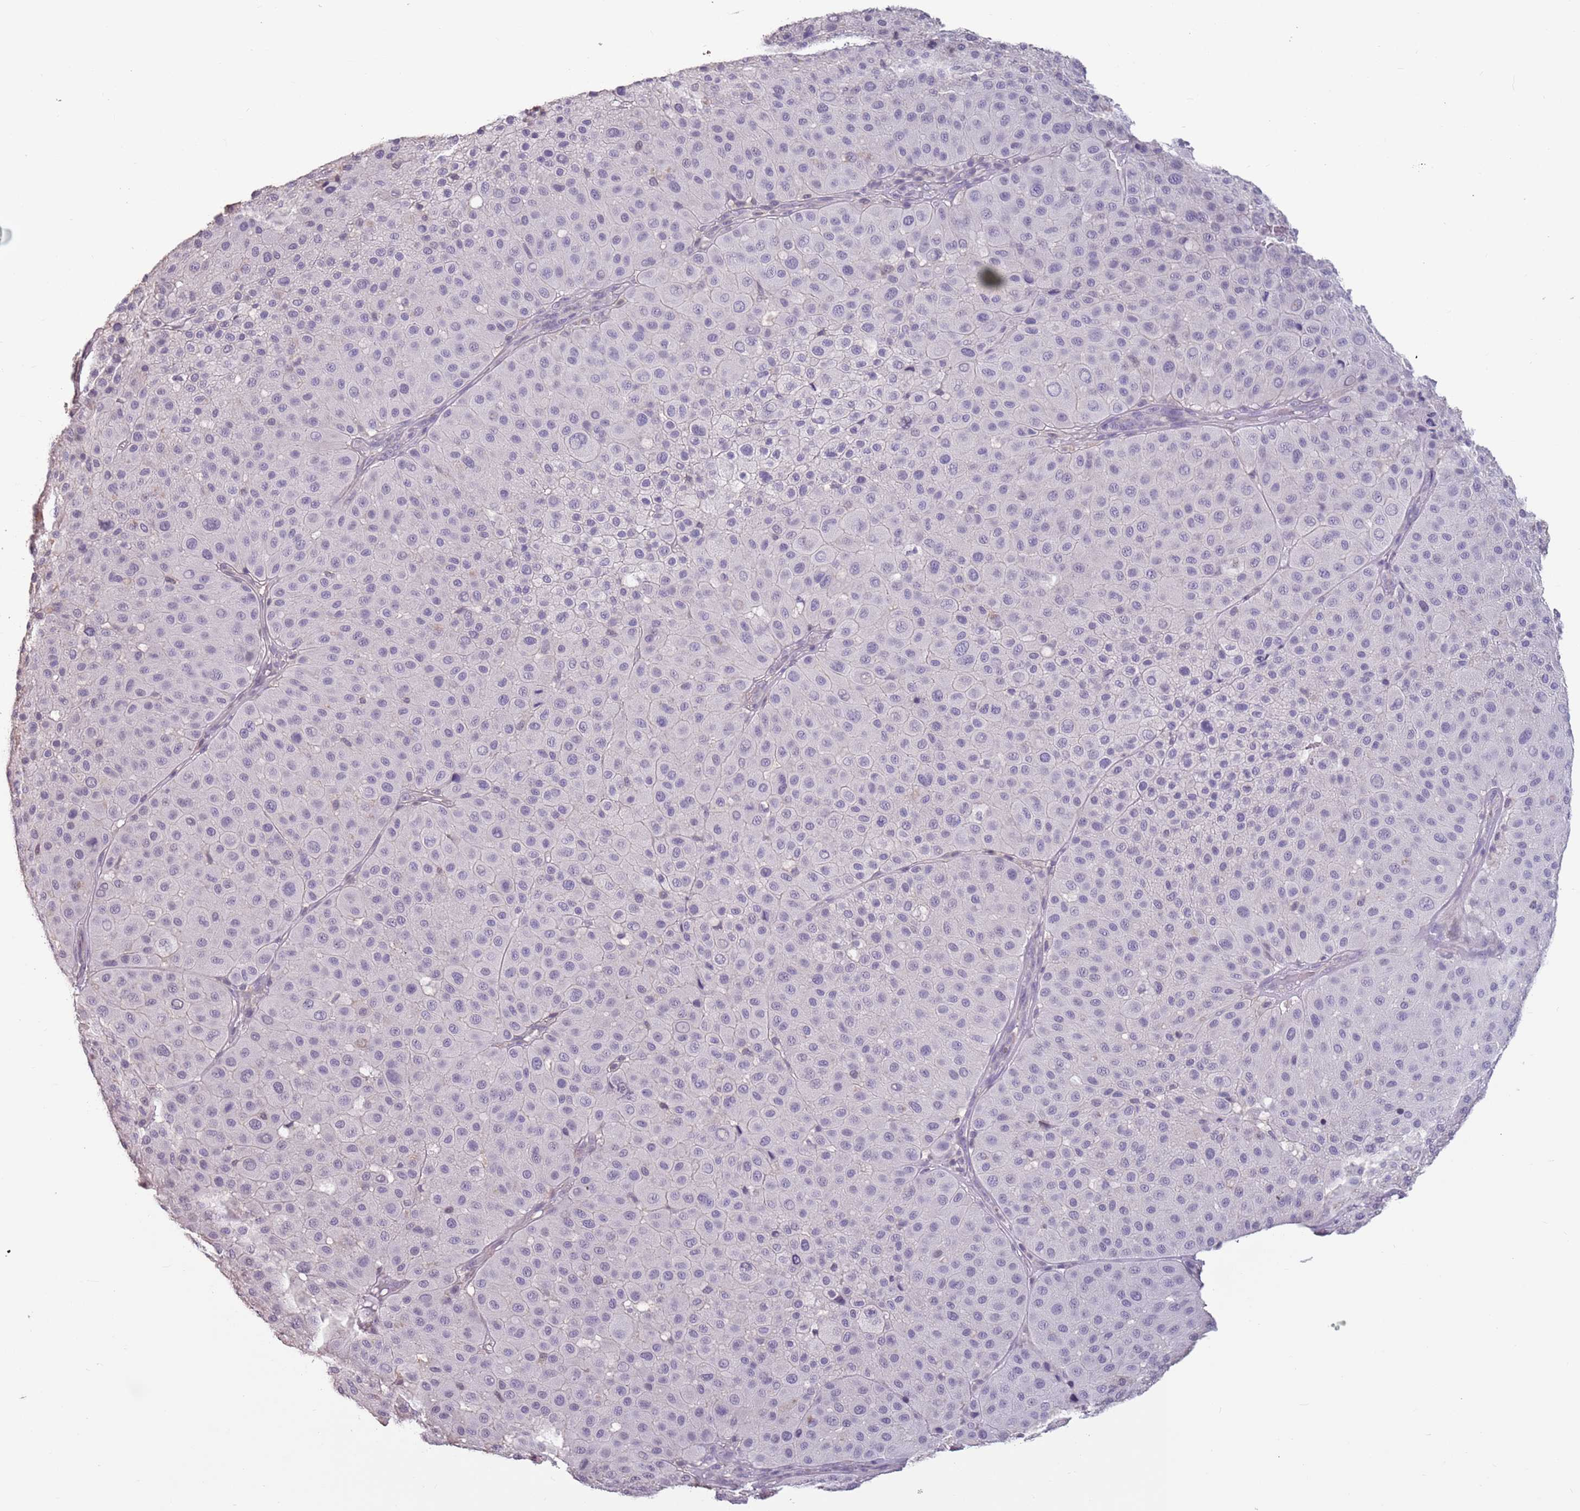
{"staining": {"intensity": "negative", "quantity": "none", "location": "none"}, "tissue": "melanoma", "cell_type": "Tumor cells", "image_type": "cancer", "snomed": [{"axis": "morphology", "description": "Malignant melanoma, Metastatic site"}, {"axis": "topography", "description": "Smooth muscle"}], "caption": "Melanoma stained for a protein using immunohistochemistry displays no staining tumor cells.", "gene": "SUN5", "patient": {"sex": "male", "age": 41}}